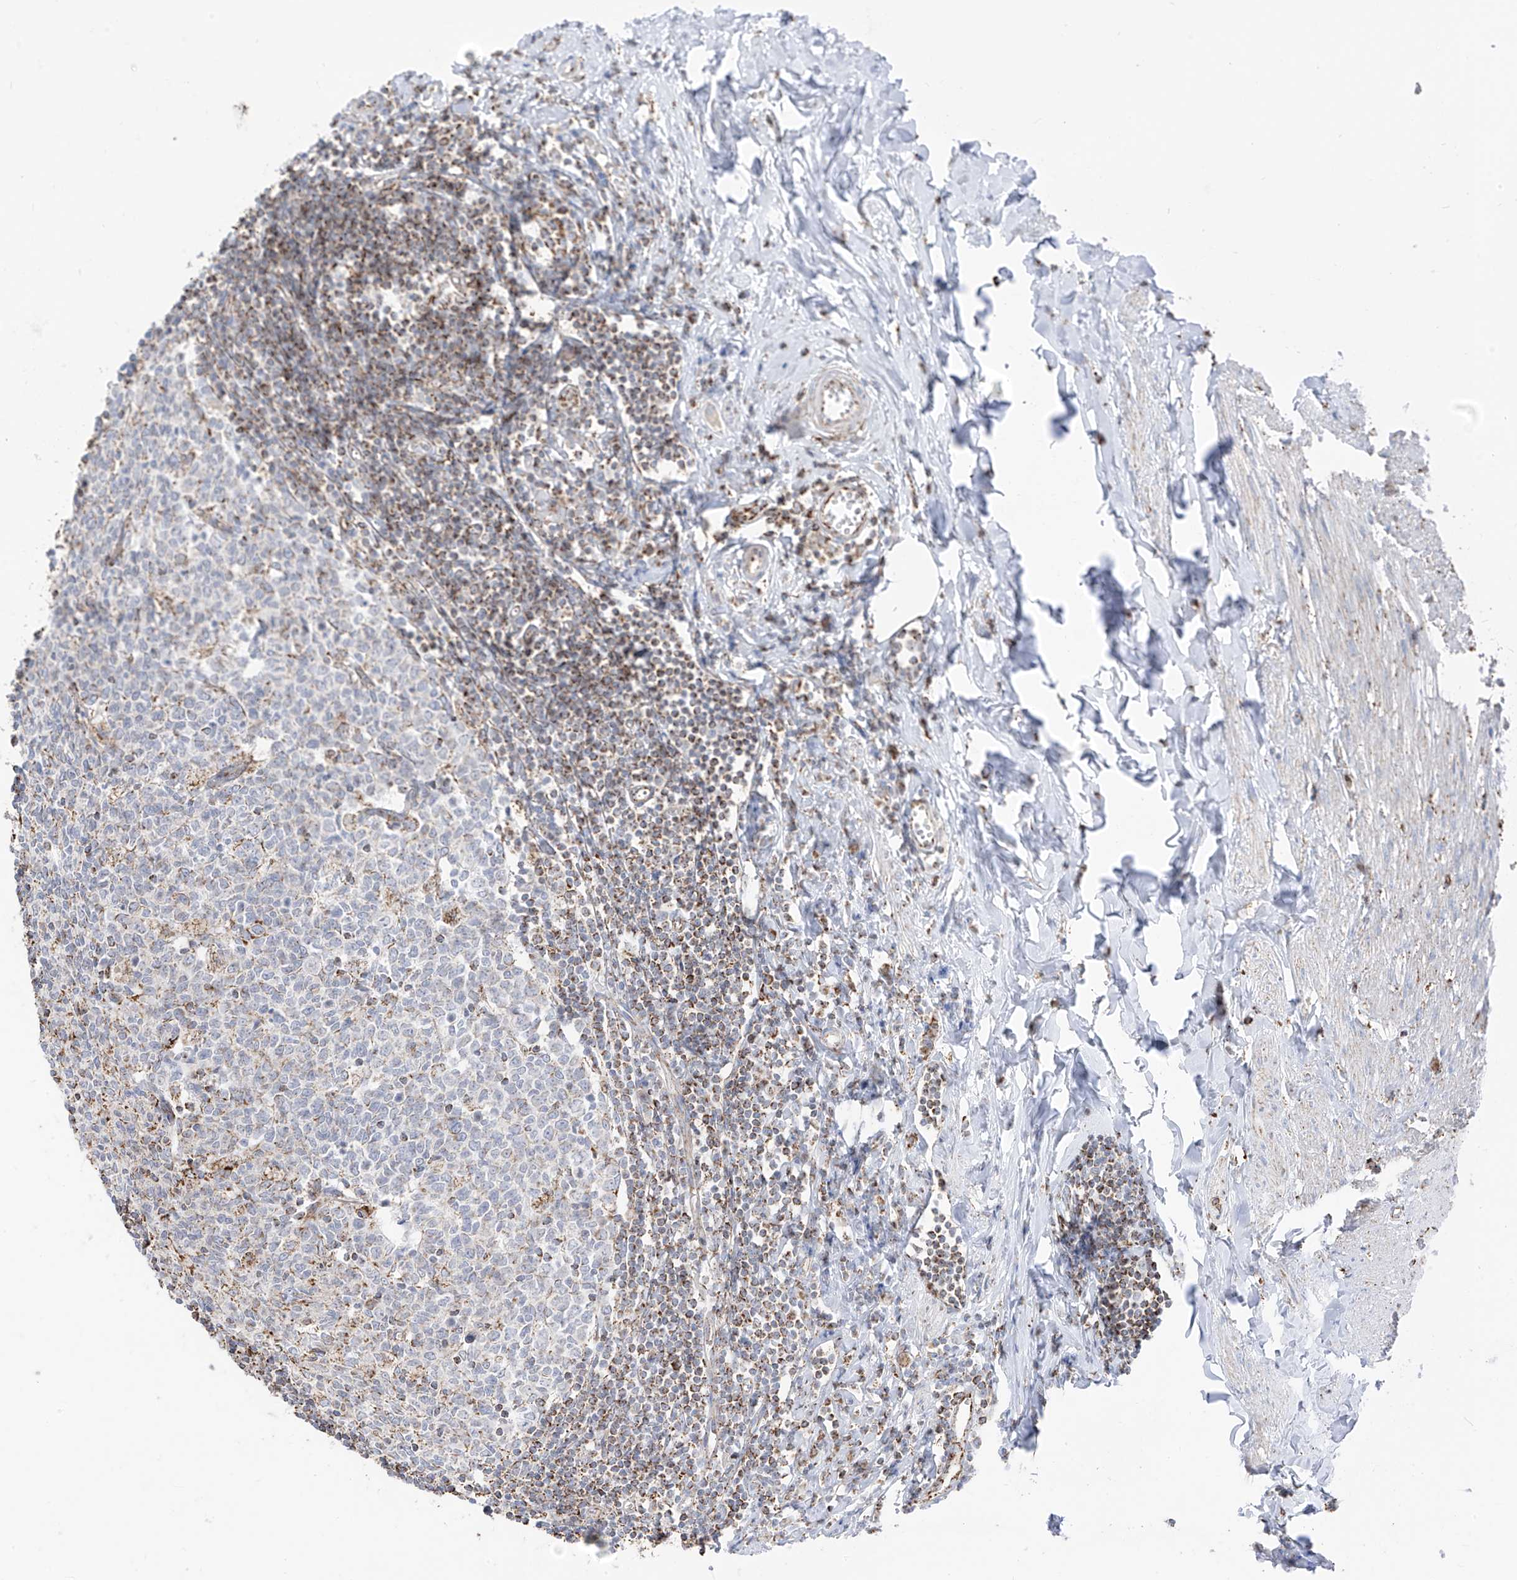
{"staining": {"intensity": "strong", "quantity": ">75%", "location": "cytoplasmic/membranous"}, "tissue": "appendix", "cell_type": "Glandular cells", "image_type": "normal", "snomed": [{"axis": "morphology", "description": "Normal tissue, NOS"}, {"axis": "topography", "description": "Appendix"}], "caption": "Brown immunohistochemical staining in unremarkable appendix demonstrates strong cytoplasmic/membranous positivity in approximately >75% of glandular cells.", "gene": "ETHE1", "patient": {"sex": "female", "age": 54}}